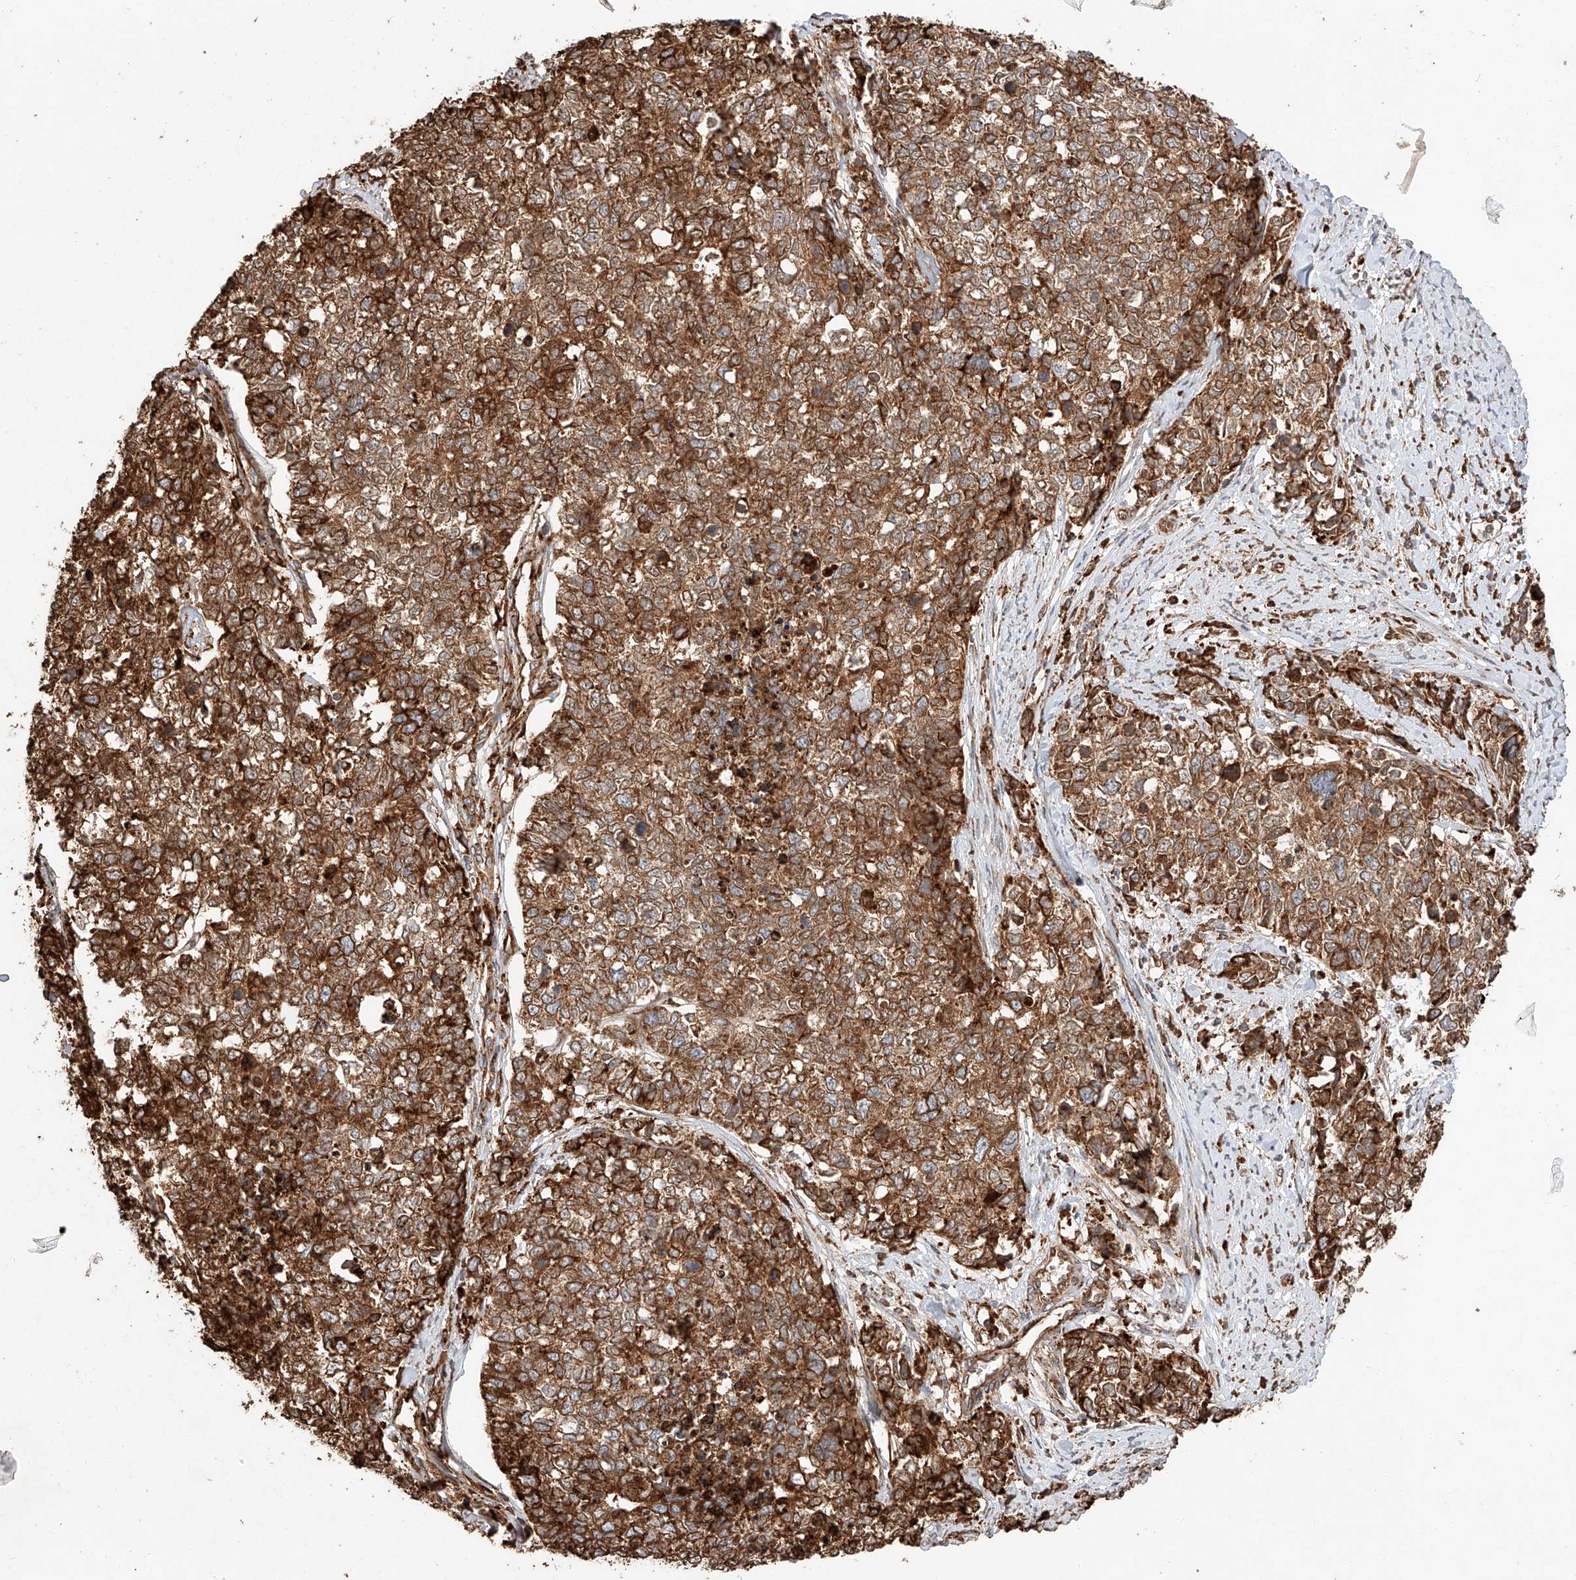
{"staining": {"intensity": "strong", "quantity": ">75%", "location": "cytoplasmic/membranous"}, "tissue": "cervical cancer", "cell_type": "Tumor cells", "image_type": "cancer", "snomed": [{"axis": "morphology", "description": "Squamous cell carcinoma, NOS"}, {"axis": "topography", "description": "Cervix"}], "caption": "Cervical cancer (squamous cell carcinoma) stained with DAB immunohistochemistry exhibits high levels of strong cytoplasmic/membranous positivity in approximately >75% of tumor cells. (DAB (3,3'-diaminobenzidine) IHC, brown staining for protein, blue staining for nuclei).", "gene": "ZNF84", "patient": {"sex": "female", "age": 63}}